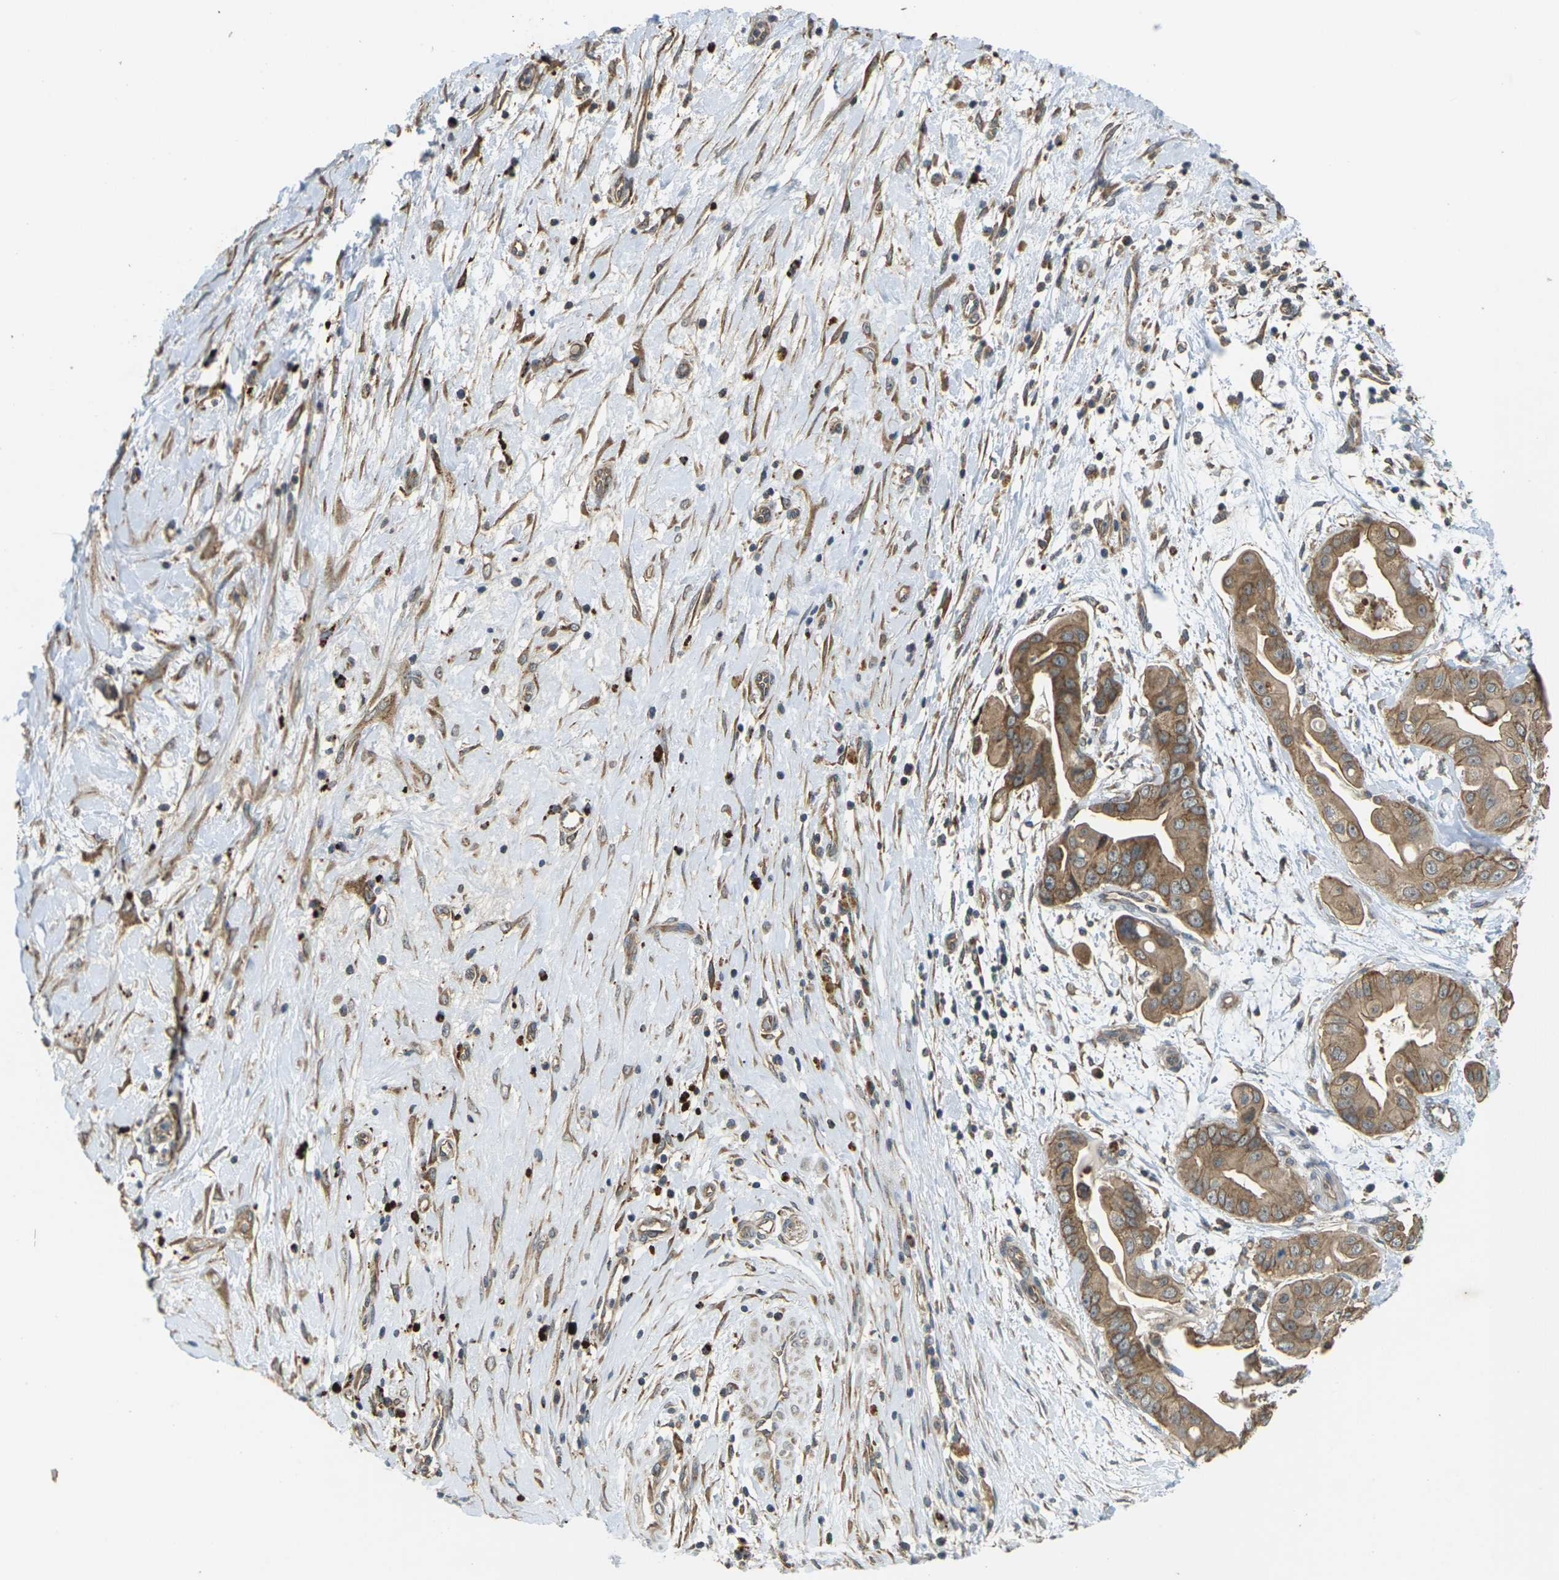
{"staining": {"intensity": "moderate", "quantity": ">75%", "location": "cytoplasmic/membranous"}, "tissue": "pancreatic cancer", "cell_type": "Tumor cells", "image_type": "cancer", "snomed": [{"axis": "morphology", "description": "Adenocarcinoma, NOS"}, {"axis": "topography", "description": "Pancreas"}], "caption": "Tumor cells display medium levels of moderate cytoplasmic/membranous staining in approximately >75% of cells in human pancreatic cancer.", "gene": "KSR1", "patient": {"sex": "female", "age": 75}}